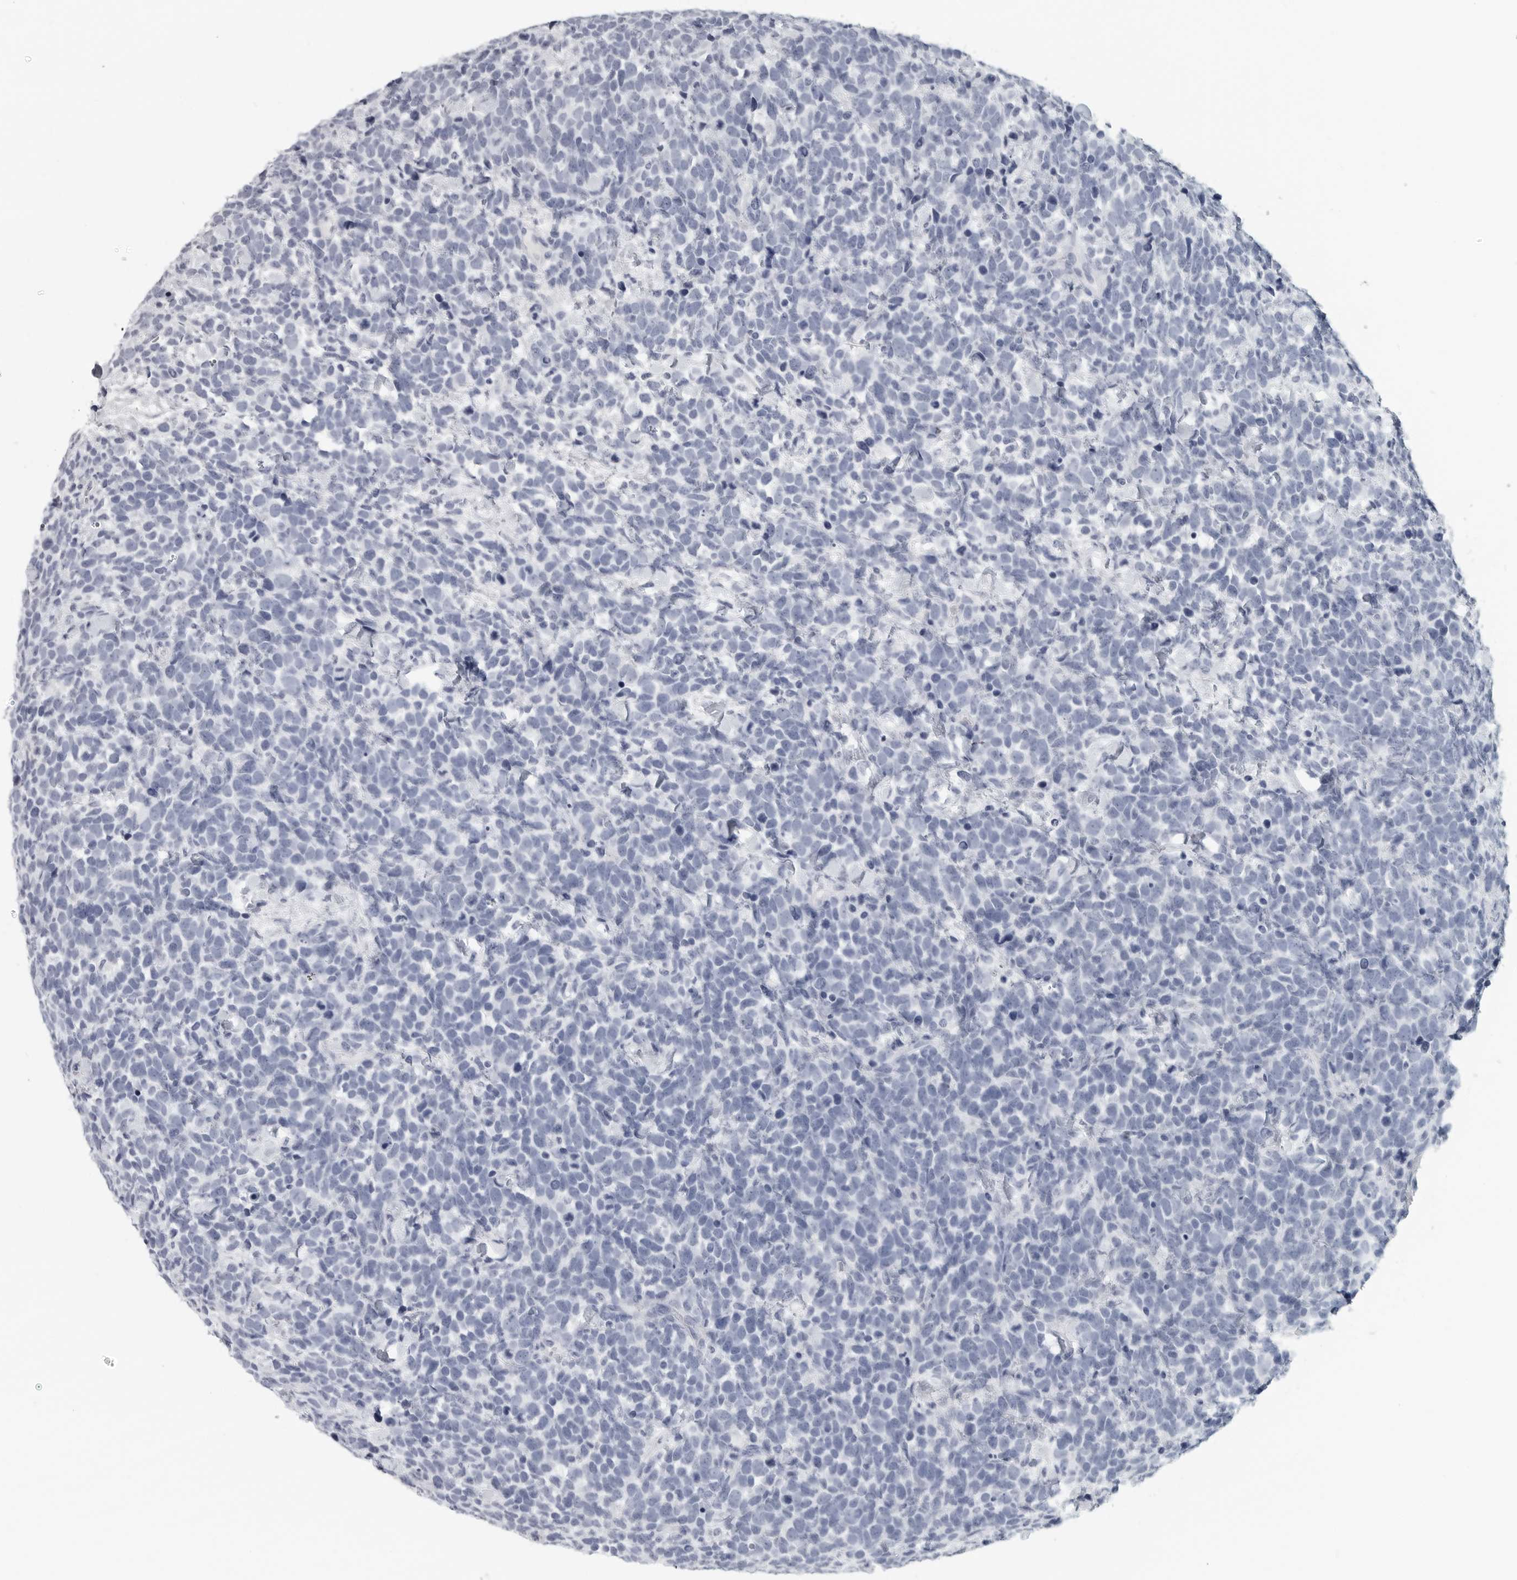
{"staining": {"intensity": "negative", "quantity": "none", "location": "none"}, "tissue": "urothelial cancer", "cell_type": "Tumor cells", "image_type": "cancer", "snomed": [{"axis": "morphology", "description": "Urothelial carcinoma, High grade"}, {"axis": "topography", "description": "Urinary bladder"}], "caption": "Tumor cells show no significant protein expression in high-grade urothelial carcinoma.", "gene": "LY6D", "patient": {"sex": "female", "age": 82}}